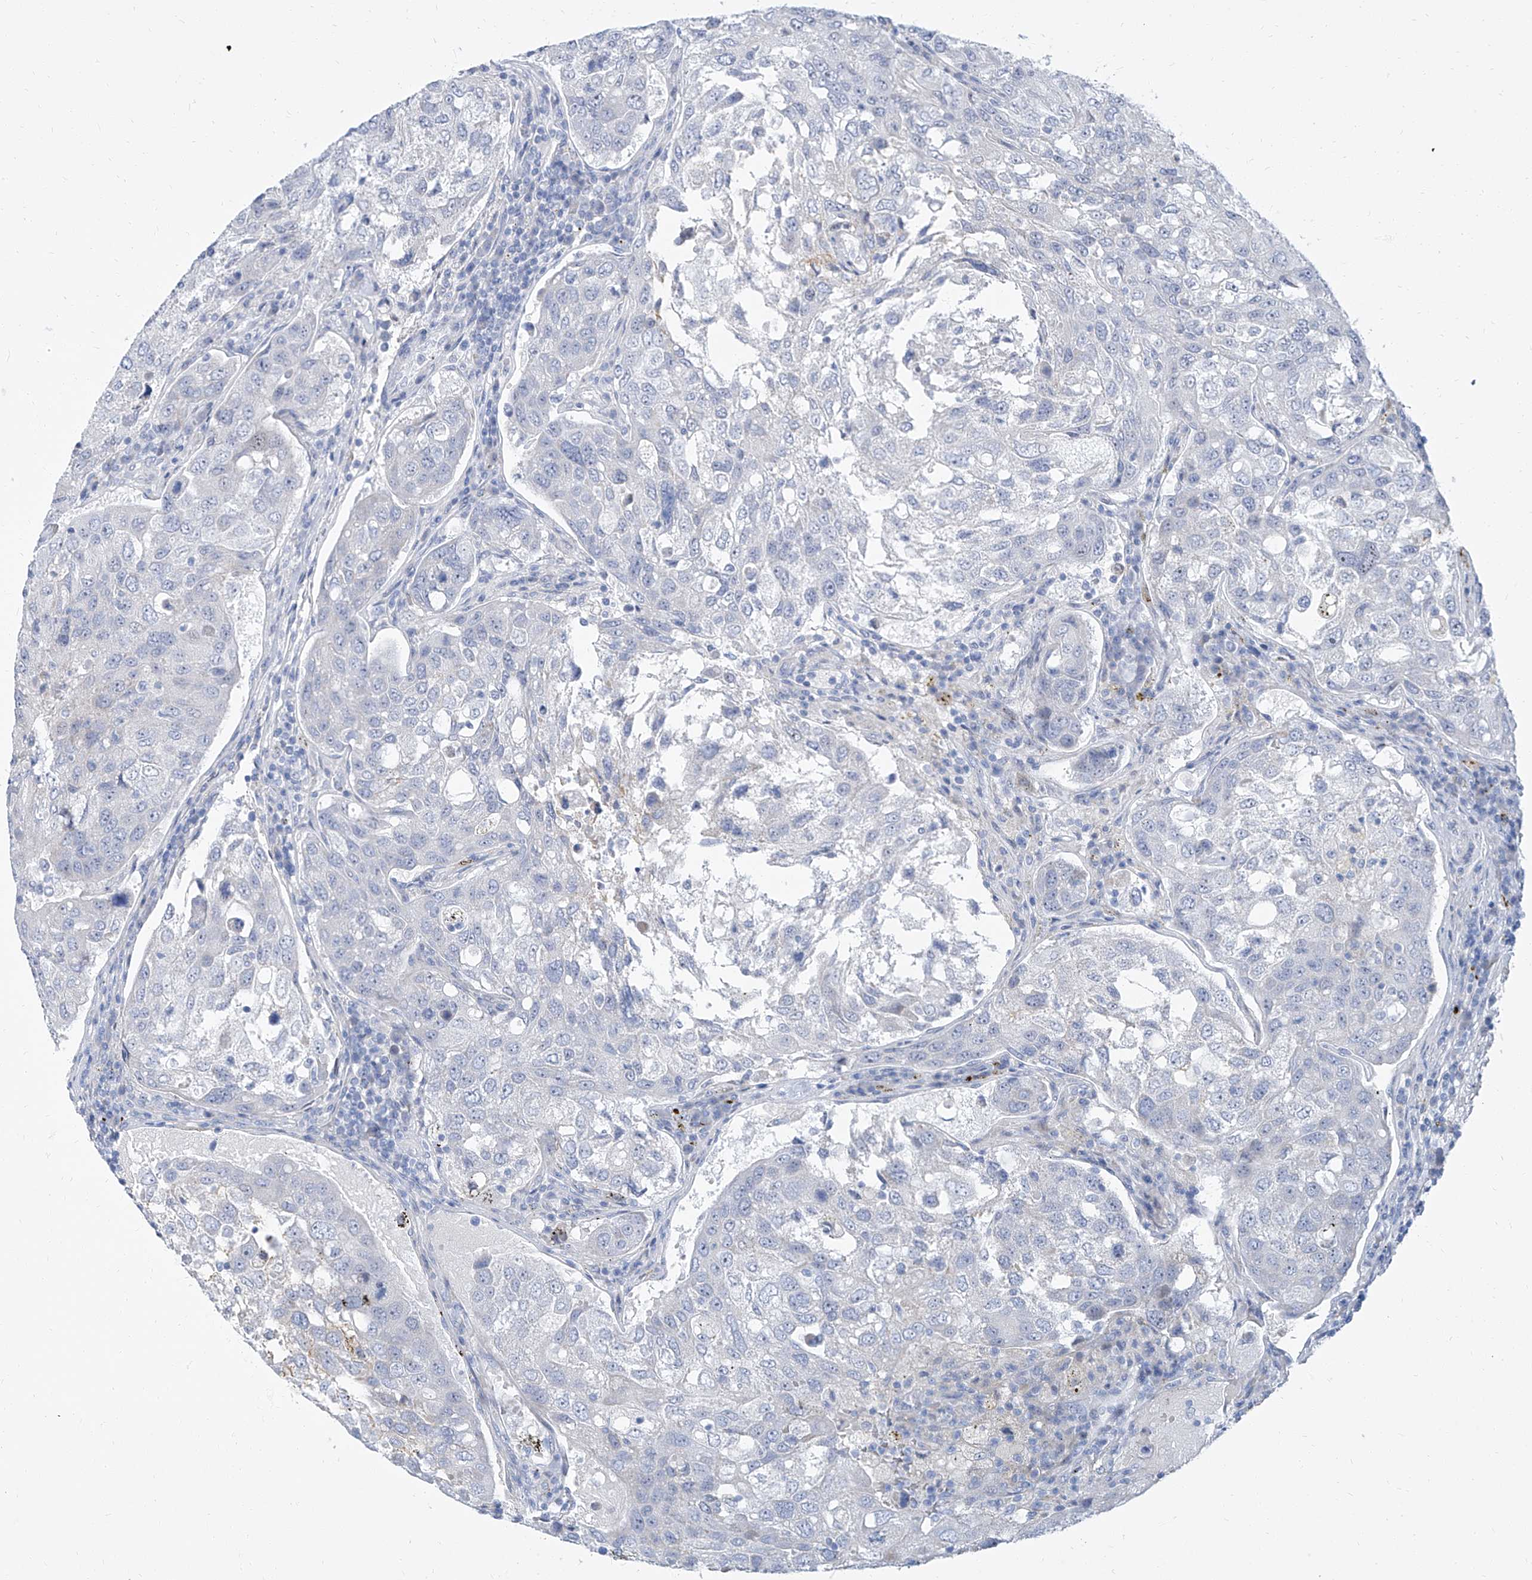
{"staining": {"intensity": "negative", "quantity": "none", "location": "none"}, "tissue": "urothelial cancer", "cell_type": "Tumor cells", "image_type": "cancer", "snomed": [{"axis": "morphology", "description": "Urothelial carcinoma, High grade"}, {"axis": "topography", "description": "Lymph node"}, {"axis": "topography", "description": "Urinary bladder"}], "caption": "There is no significant positivity in tumor cells of high-grade urothelial carcinoma.", "gene": "TXLNB", "patient": {"sex": "male", "age": 51}}